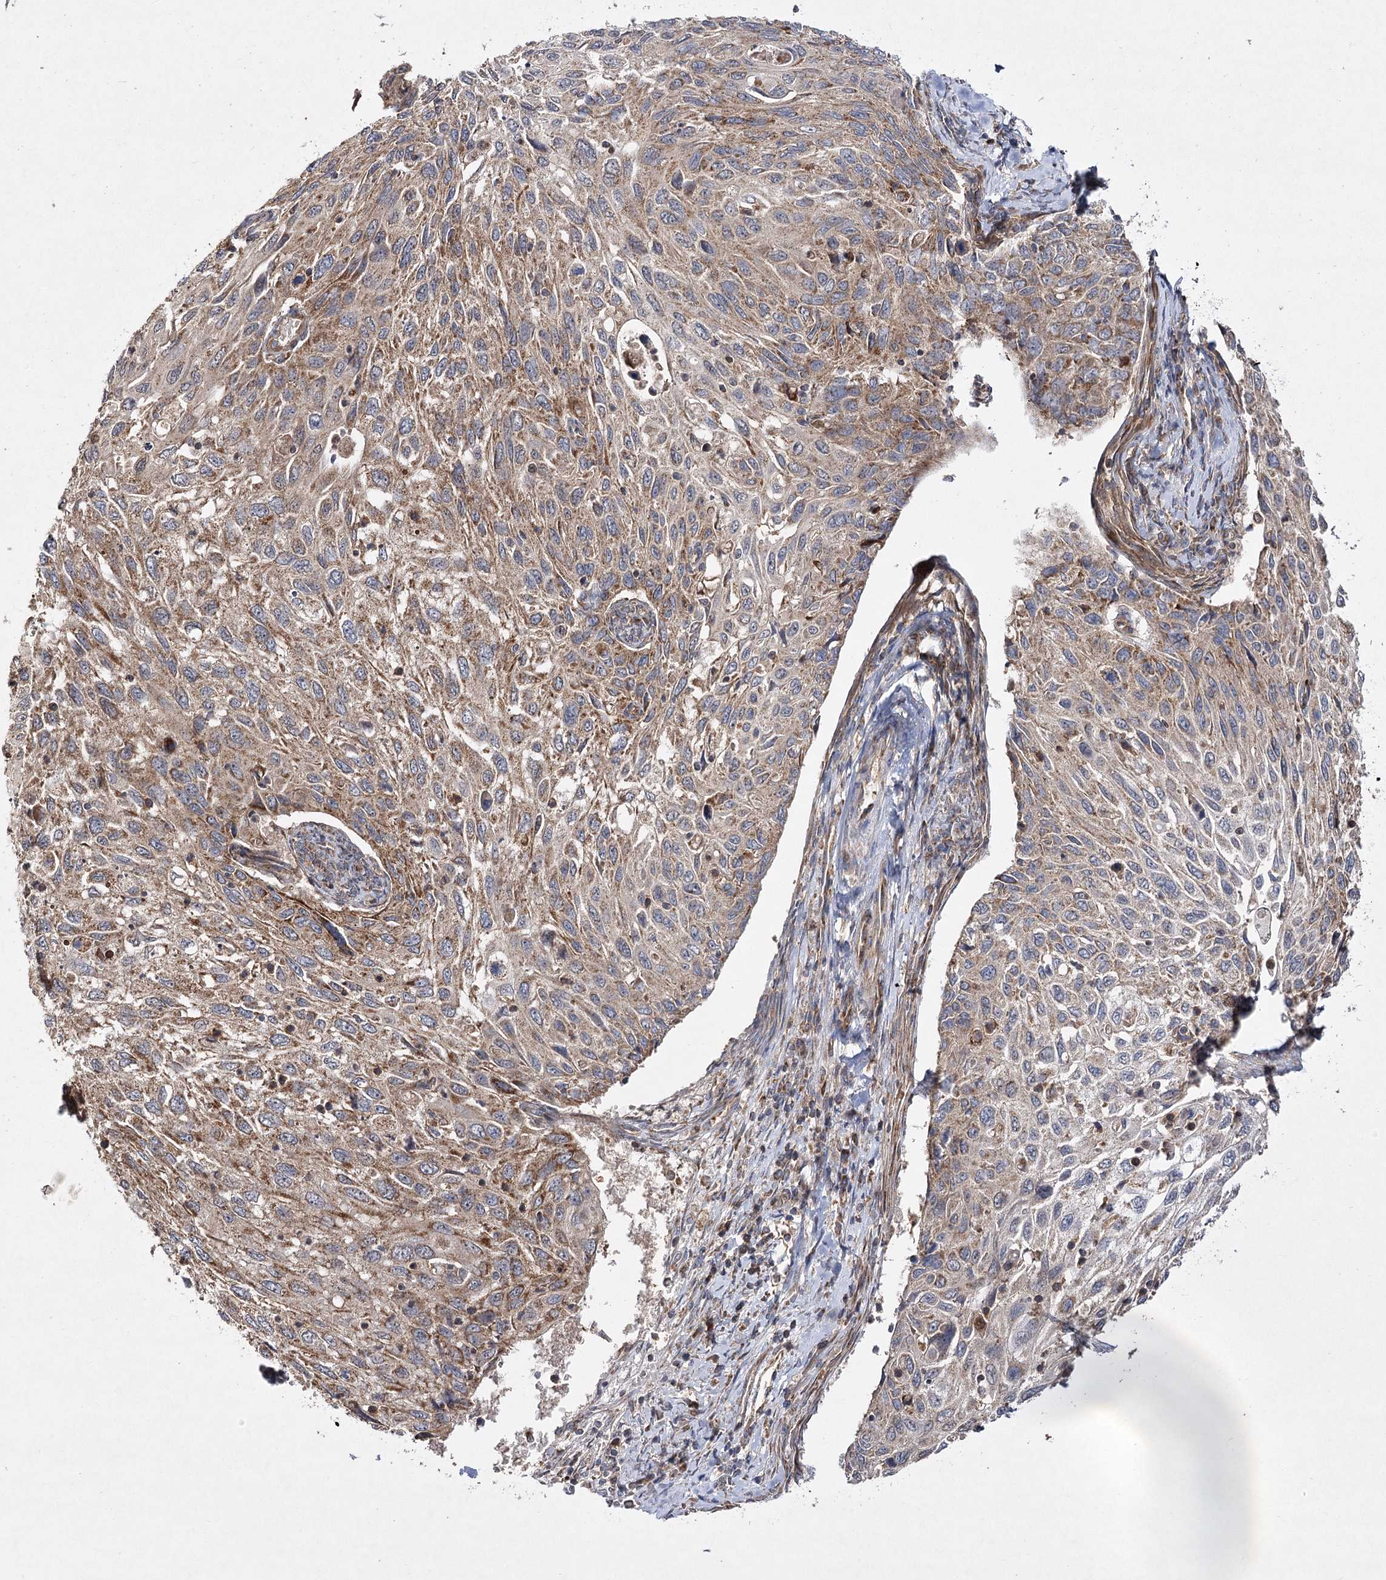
{"staining": {"intensity": "moderate", "quantity": "<25%", "location": "cytoplasmic/membranous"}, "tissue": "cervical cancer", "cell_type": "Tumor cells", "image_type": "cancer", "snomed": [{"axis": "morphology", "description": "Squamous cell carcinoma, NOS"}, {"axis": "topography", "description": "Cervix"}], "caption": "Moderate cytoplasmic/membranous protein staining is seen in approximately <25% of tumor cells in cervical cancer (squamous cell carcinoma).", "gene": "DNAJC13", "patient": {"sex": "female", "age": 70}}